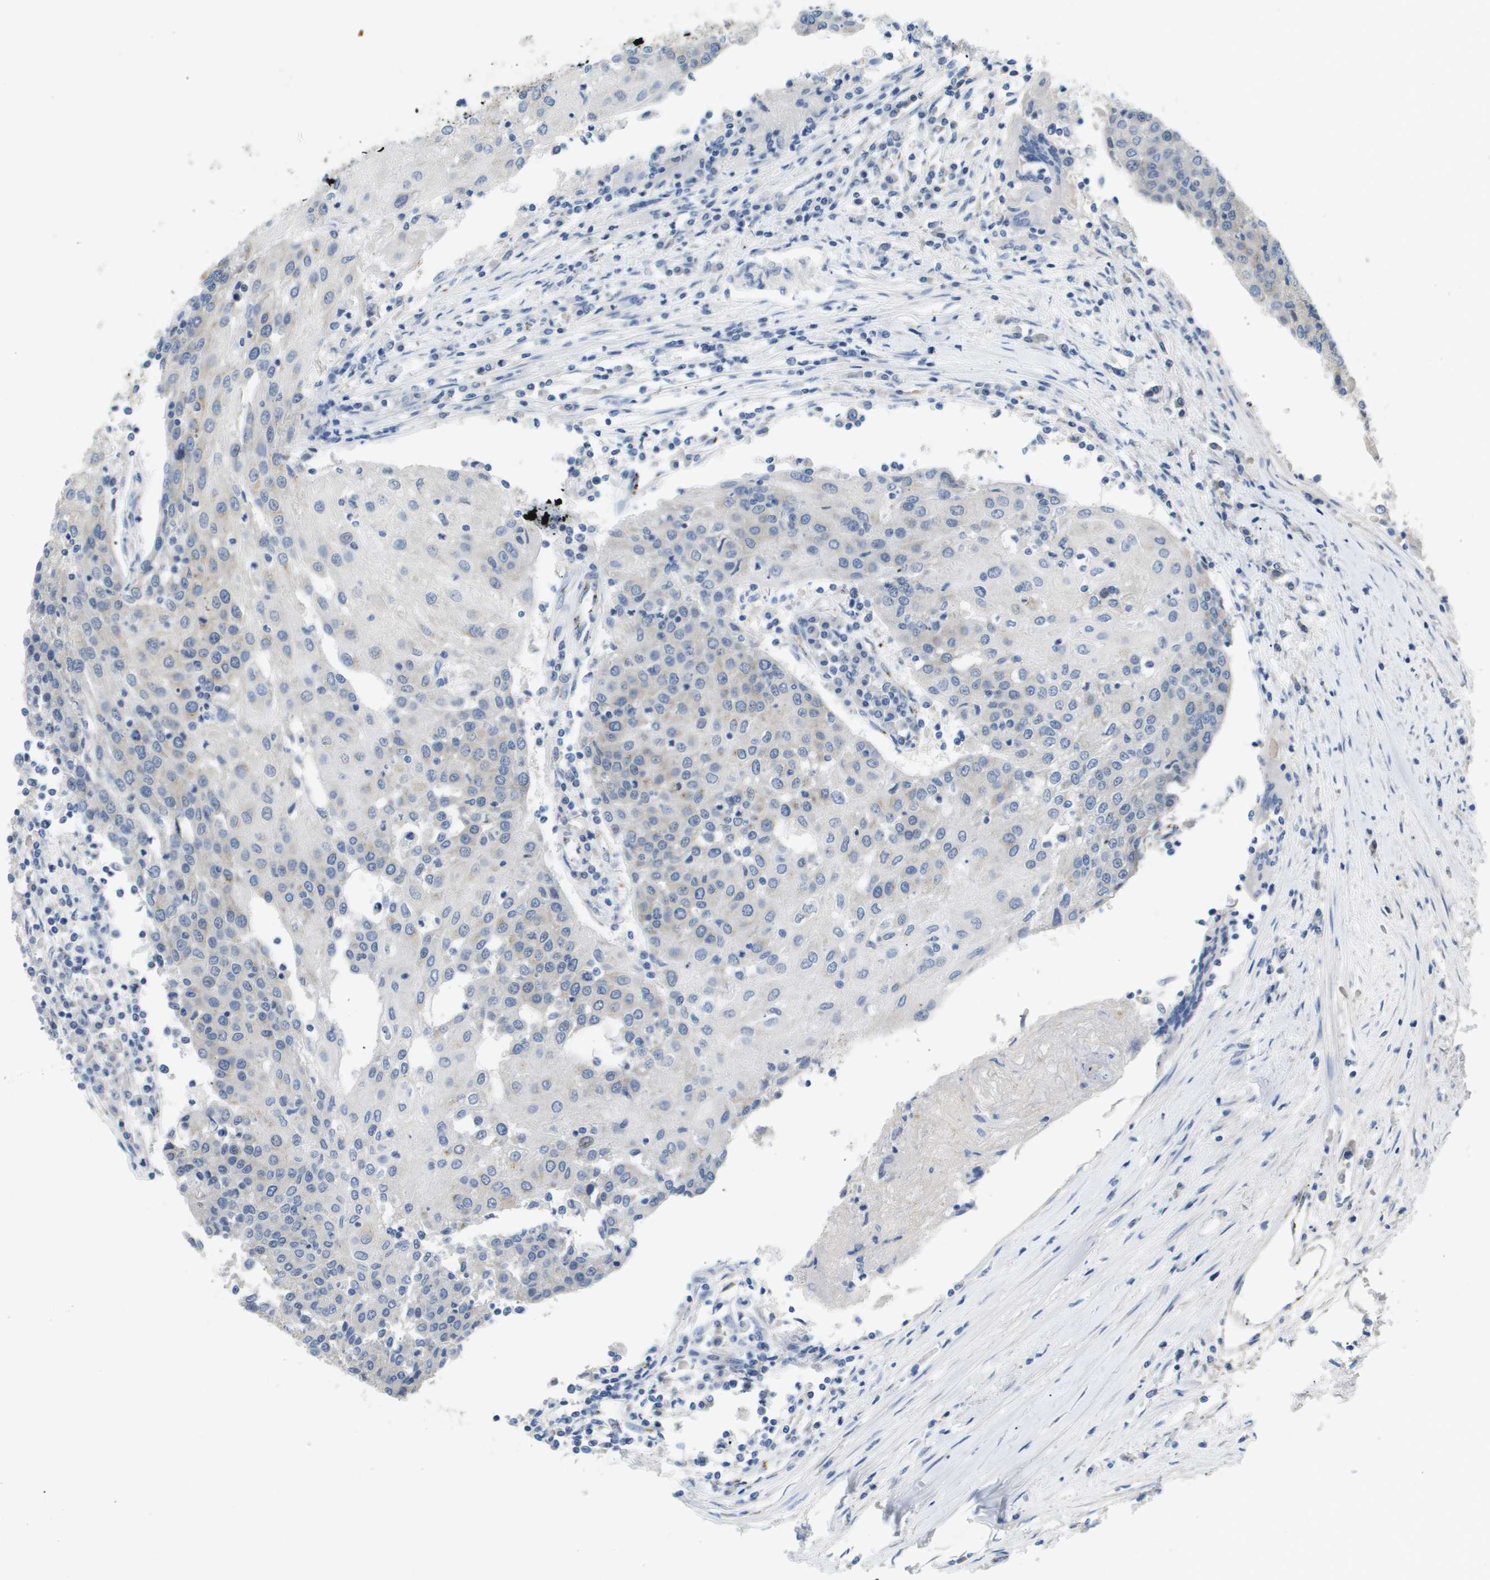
{"staining": {"intensity": "negative", "quantity": "none", "location": "none"}, "tissue": "urothelial cancer", "cell_type": "Tumor cells", "image_type": "cancer", "snomed": [{"axis": "morphology", "description": "Urothelial carcinoma, High grade"}, {"axis": "topography", "description": "Urinary bladder"}], "caption": "Urothelial cancer was stained to show a protein in brown. There is no significant expression in tumor cells.", "gene": "OTUD5", "patient": {"sex": "female", "age": 85}}